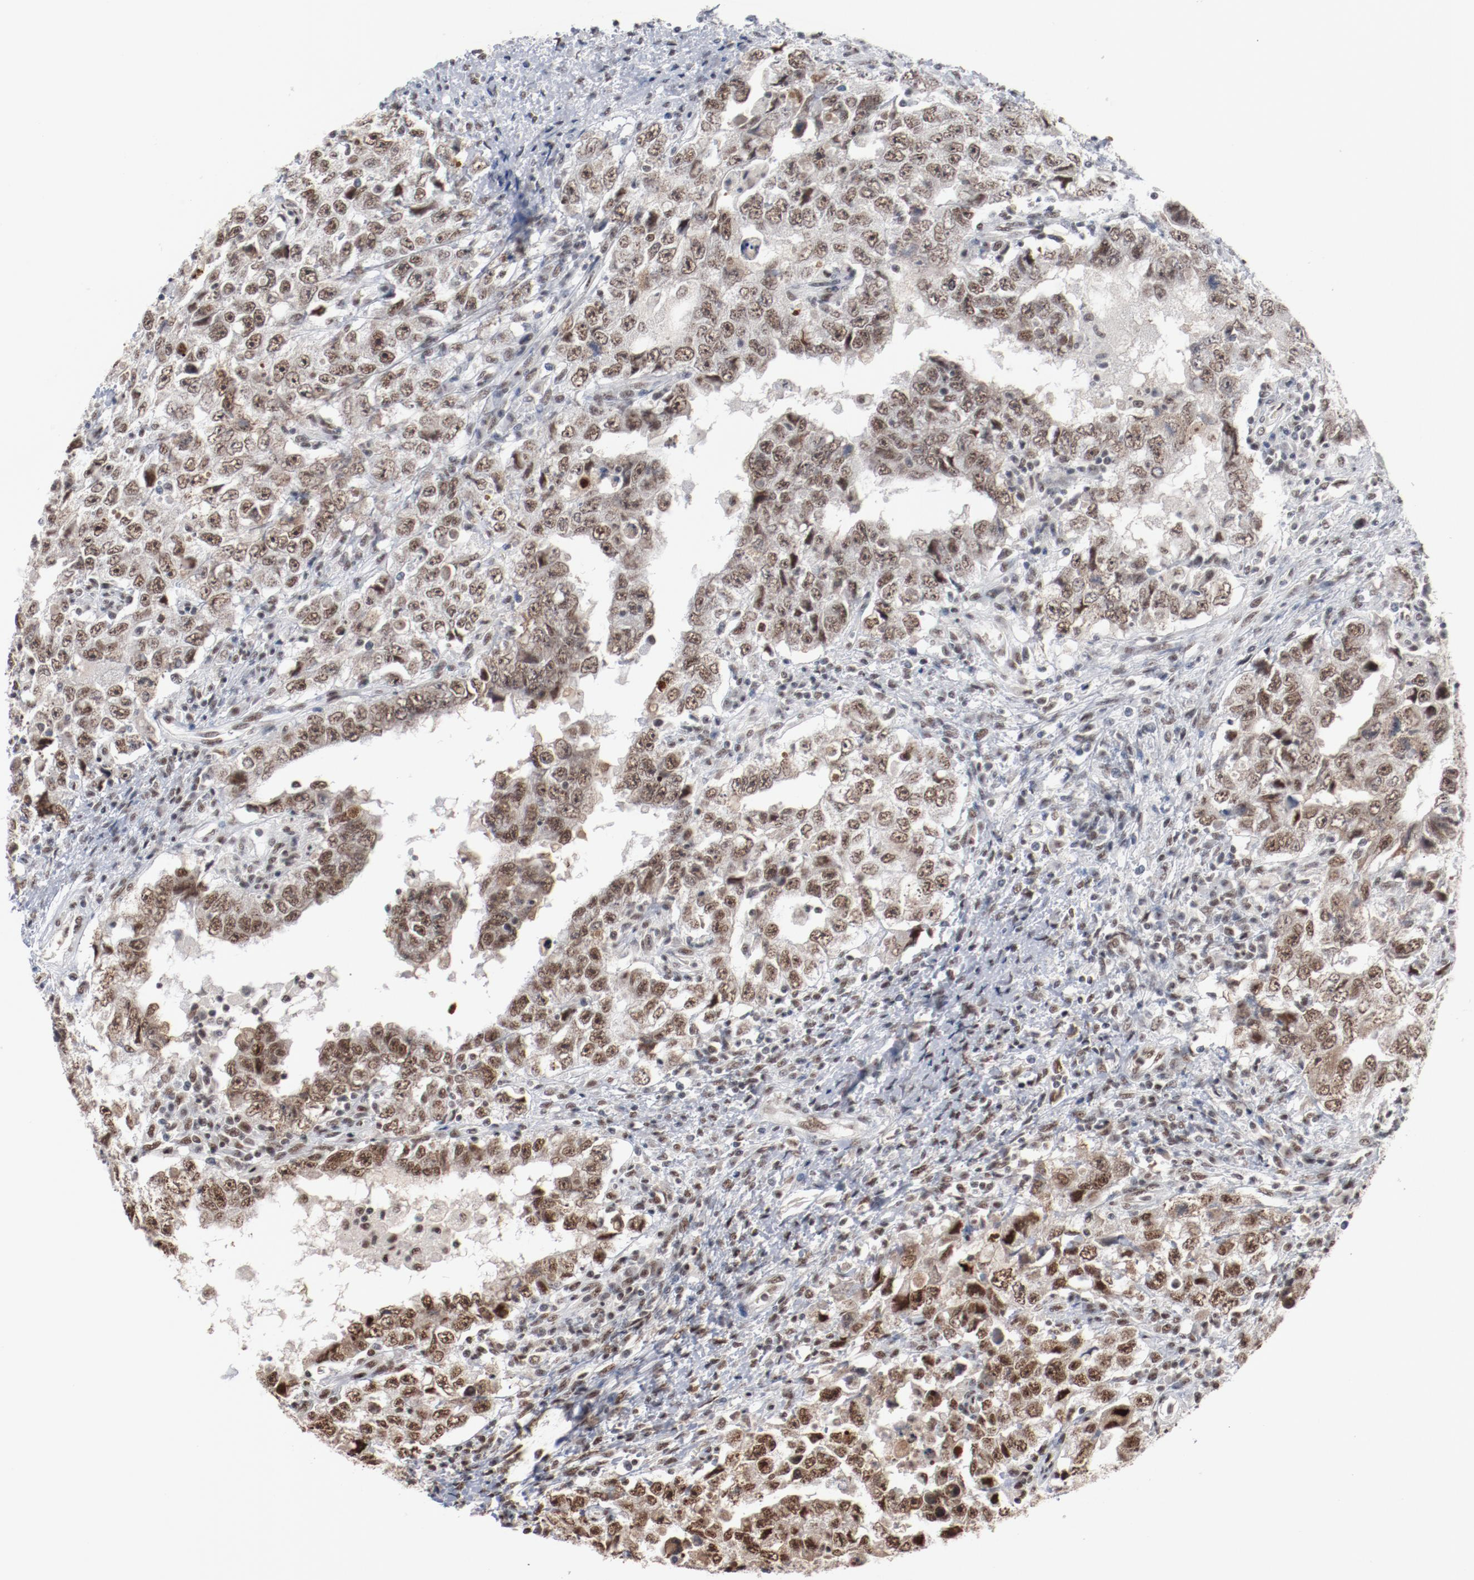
{"staining": {"intensity": "moderate", "quantity": ">75%", "location": "nuclear"}, "tissue": "testis cancer", "cell_type": "Tumor cells", "image_type": "cancer", "snomed": [{"axis": "morphology", "description": "Carcinoma, Embryonal, NOS"}, {"axis": "topography", "description": "Testis"}], "caption": "Immunohistochemical staining of human embryonal carcinoma (testis) exhibits medium levels of moderate nuclear staining in approximately >75% of tumor cells. (DAB IHC, brown staining for protein, blue staining for nuclei).", "gene": "BUB3", "patient": {"sex": "male", "age": 26}}